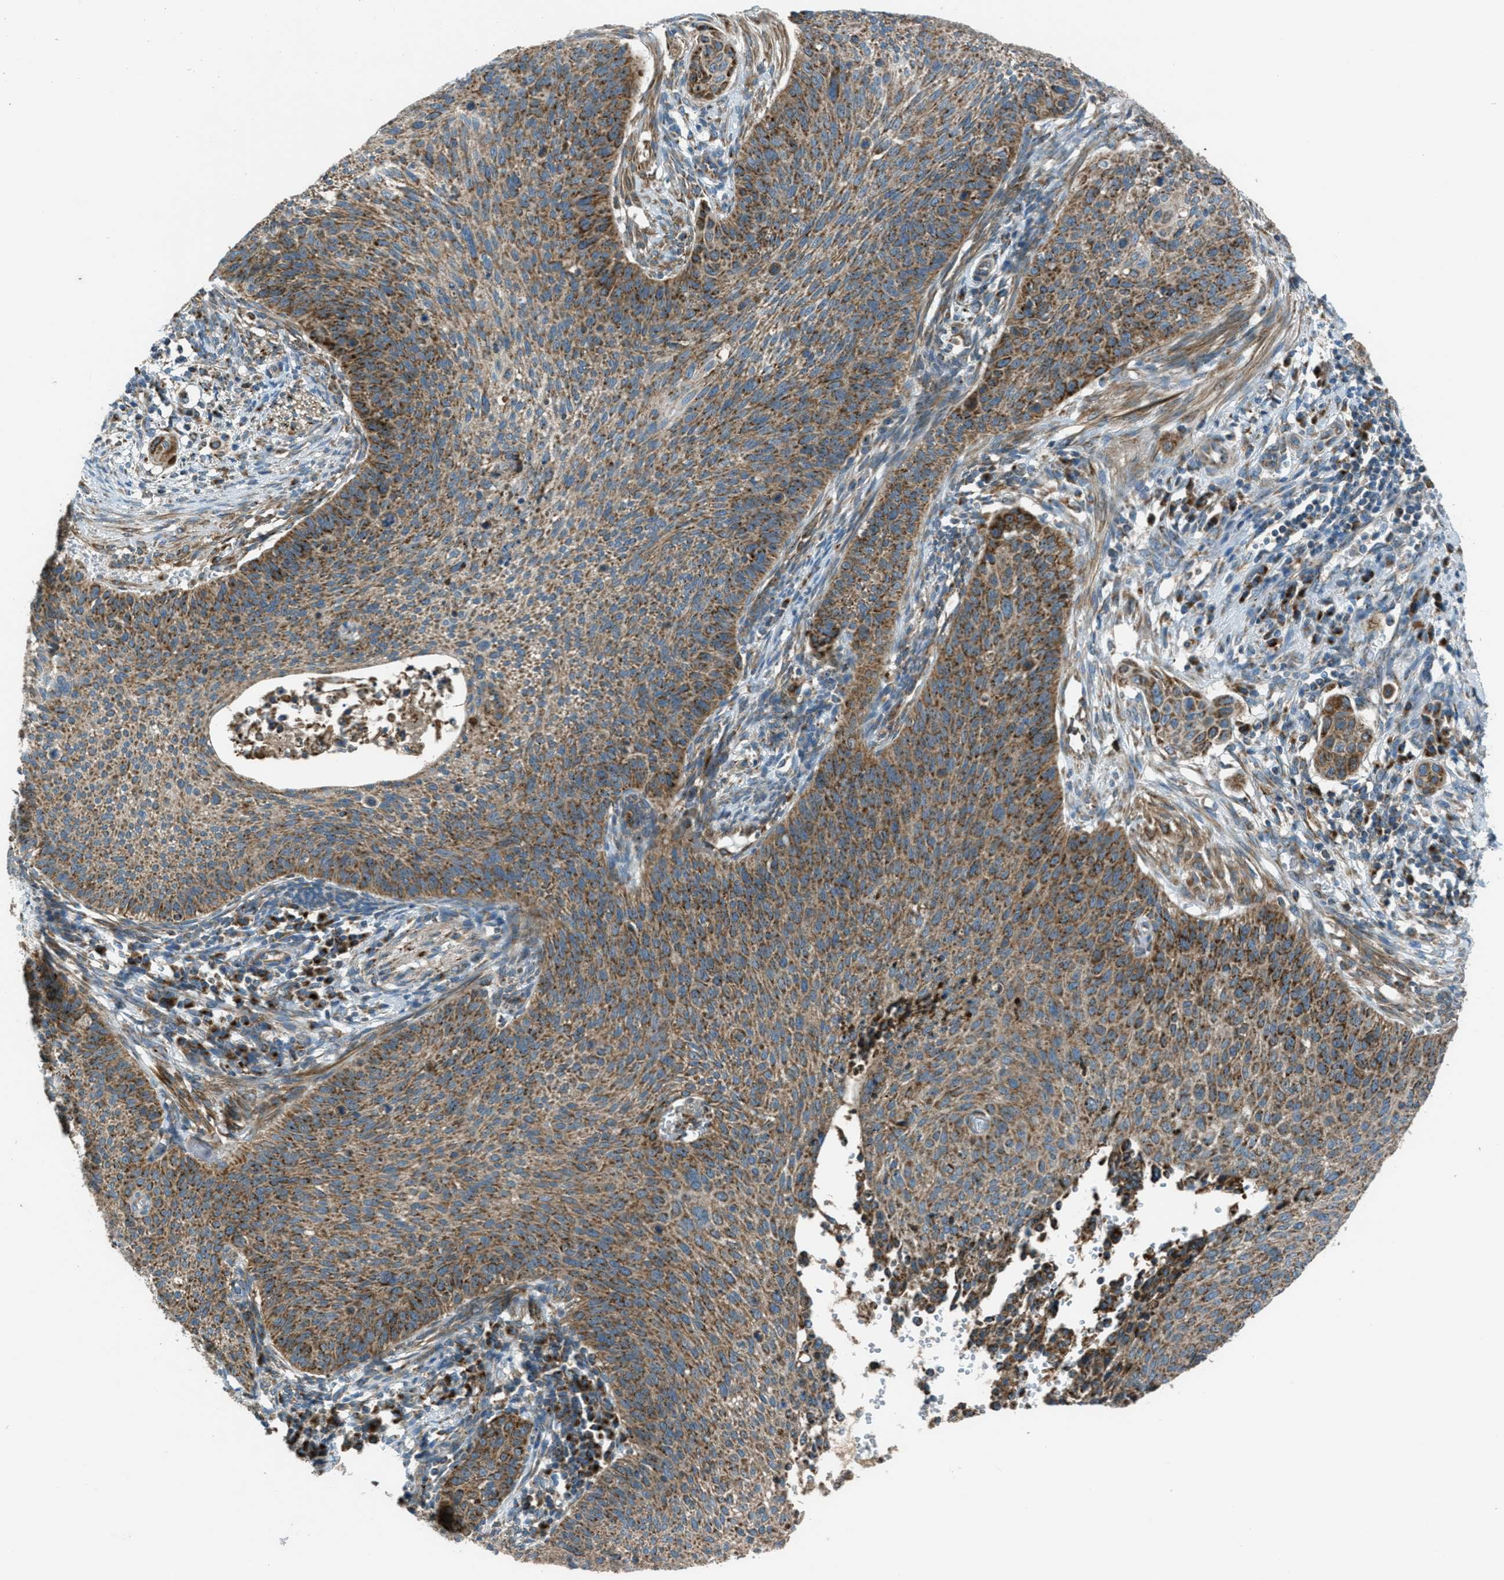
{"staining": {"intensity": "moderate", "quantity": ">75%", "location": "cytoplasmic/membranous"}, "tissue": "cervical cancer", "cell_type": "Tumor cells", "image_type": "cancer", "snomed": [{"axis": "morphology", "description": "Squamous cell carcinoma, NOS"}, {"axis": "topography", "description": "Cervix"}], "caption": "Immunohistochemical staining of cervical squamous cell carcinoma exhibits medium levels of moderate cytoplasmic/membranous protein expression in about >75% of tumor cells. The protein of interest is stained brown, and the nuclei are stained in blue (DAB (3,3'-diaminobenzidine) IHC with brightfield microscopy, high magnification).", "gene": "BCKDK", "patient": {"sex": "female", "age": 70}}